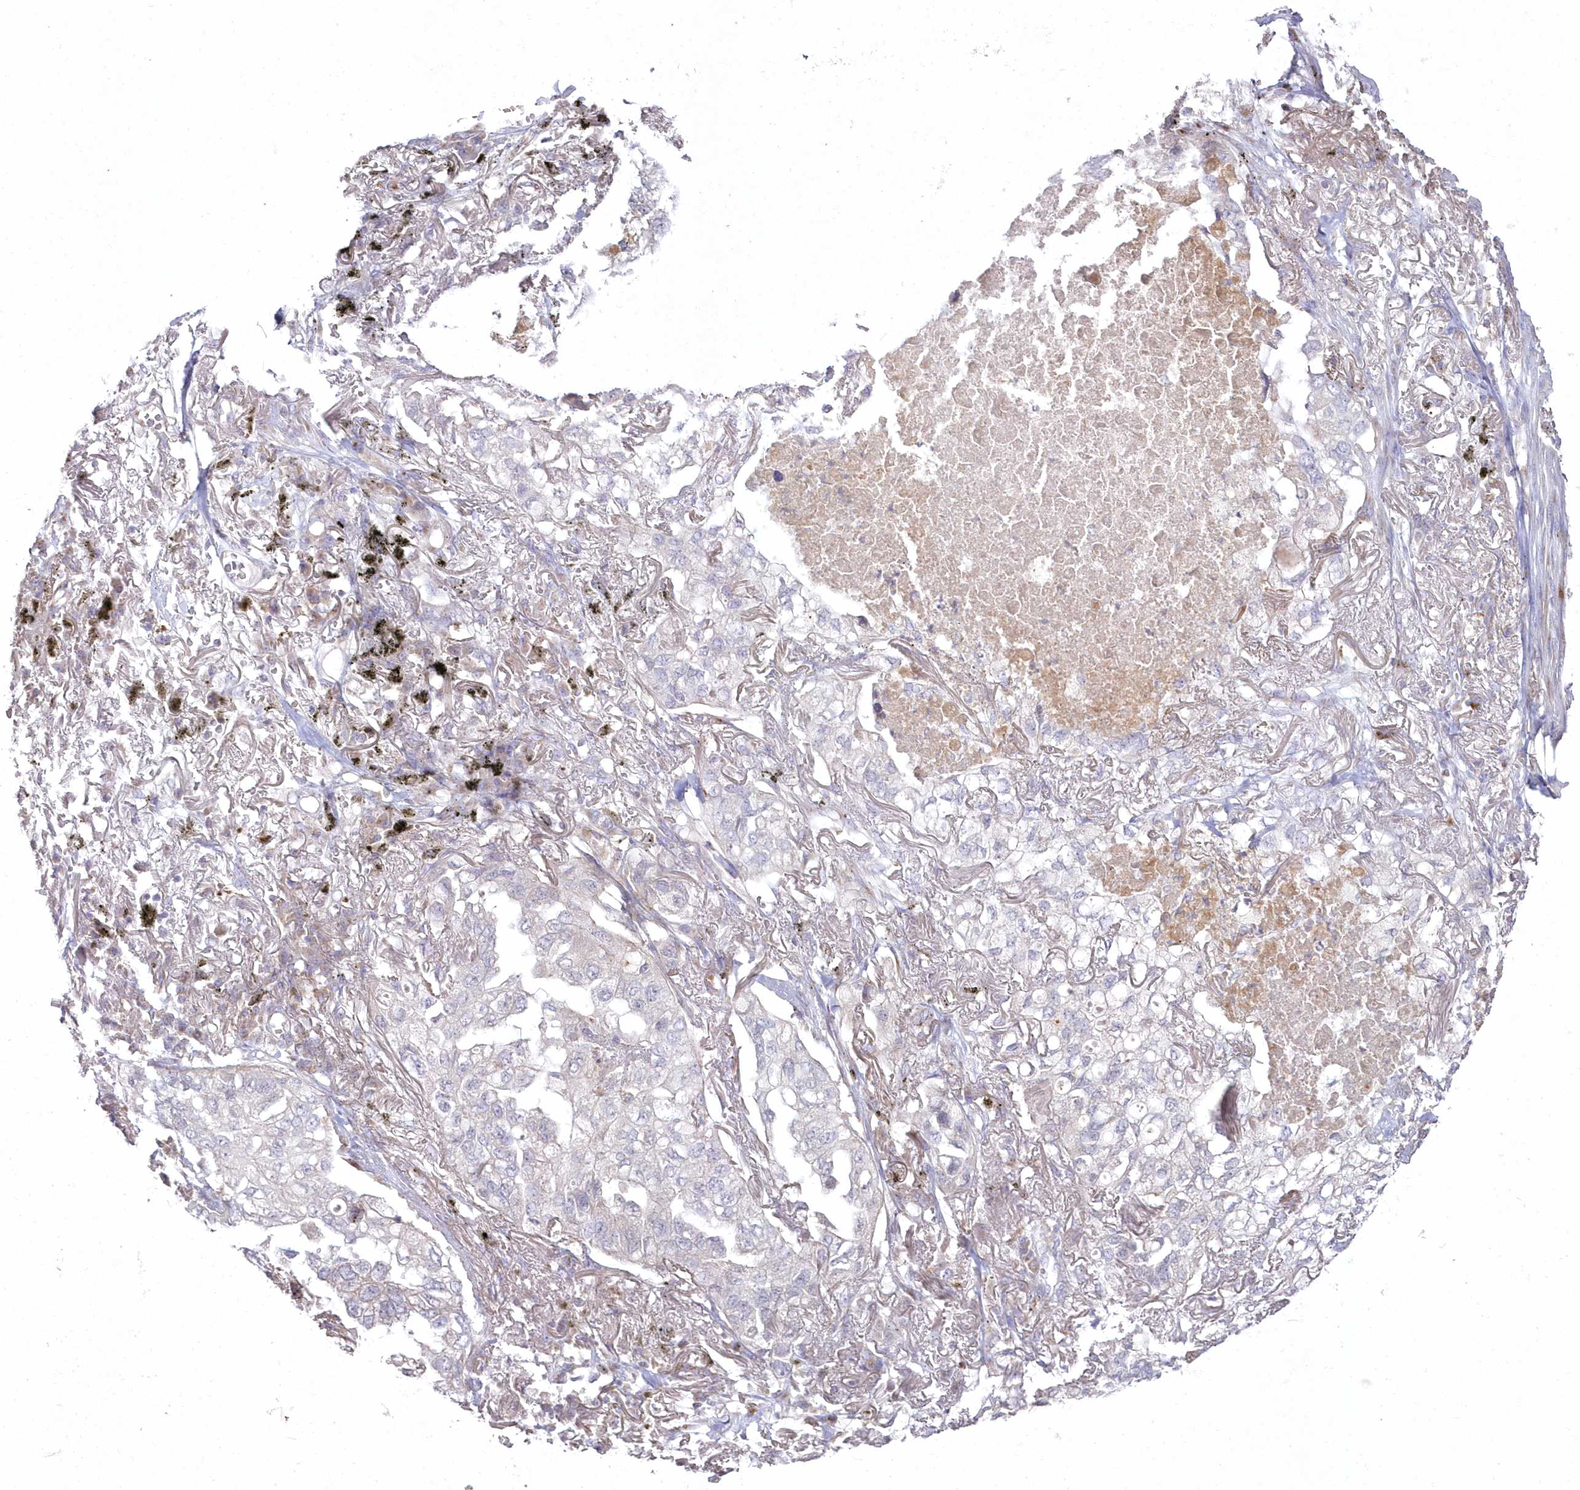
{"staining": {"intensity": "negative", "quantity": "none", "location": "none"}, "tissue": "lung cancer", "cell_type": "Tumor cells", "image_type": "cancer", "snomed": [{"axis": "morphology", "description": "Adenocarcinoma, NOS"}, {"axis": "topography", "description": "Lung"}], "caption": "An IHC image of adenocarcinoma (lung) is shown. There is no staining in tumor cells of adenocarcinoma (lung).", "gene": "ARSB", "patient": {"sex": "male", "age": 65}}